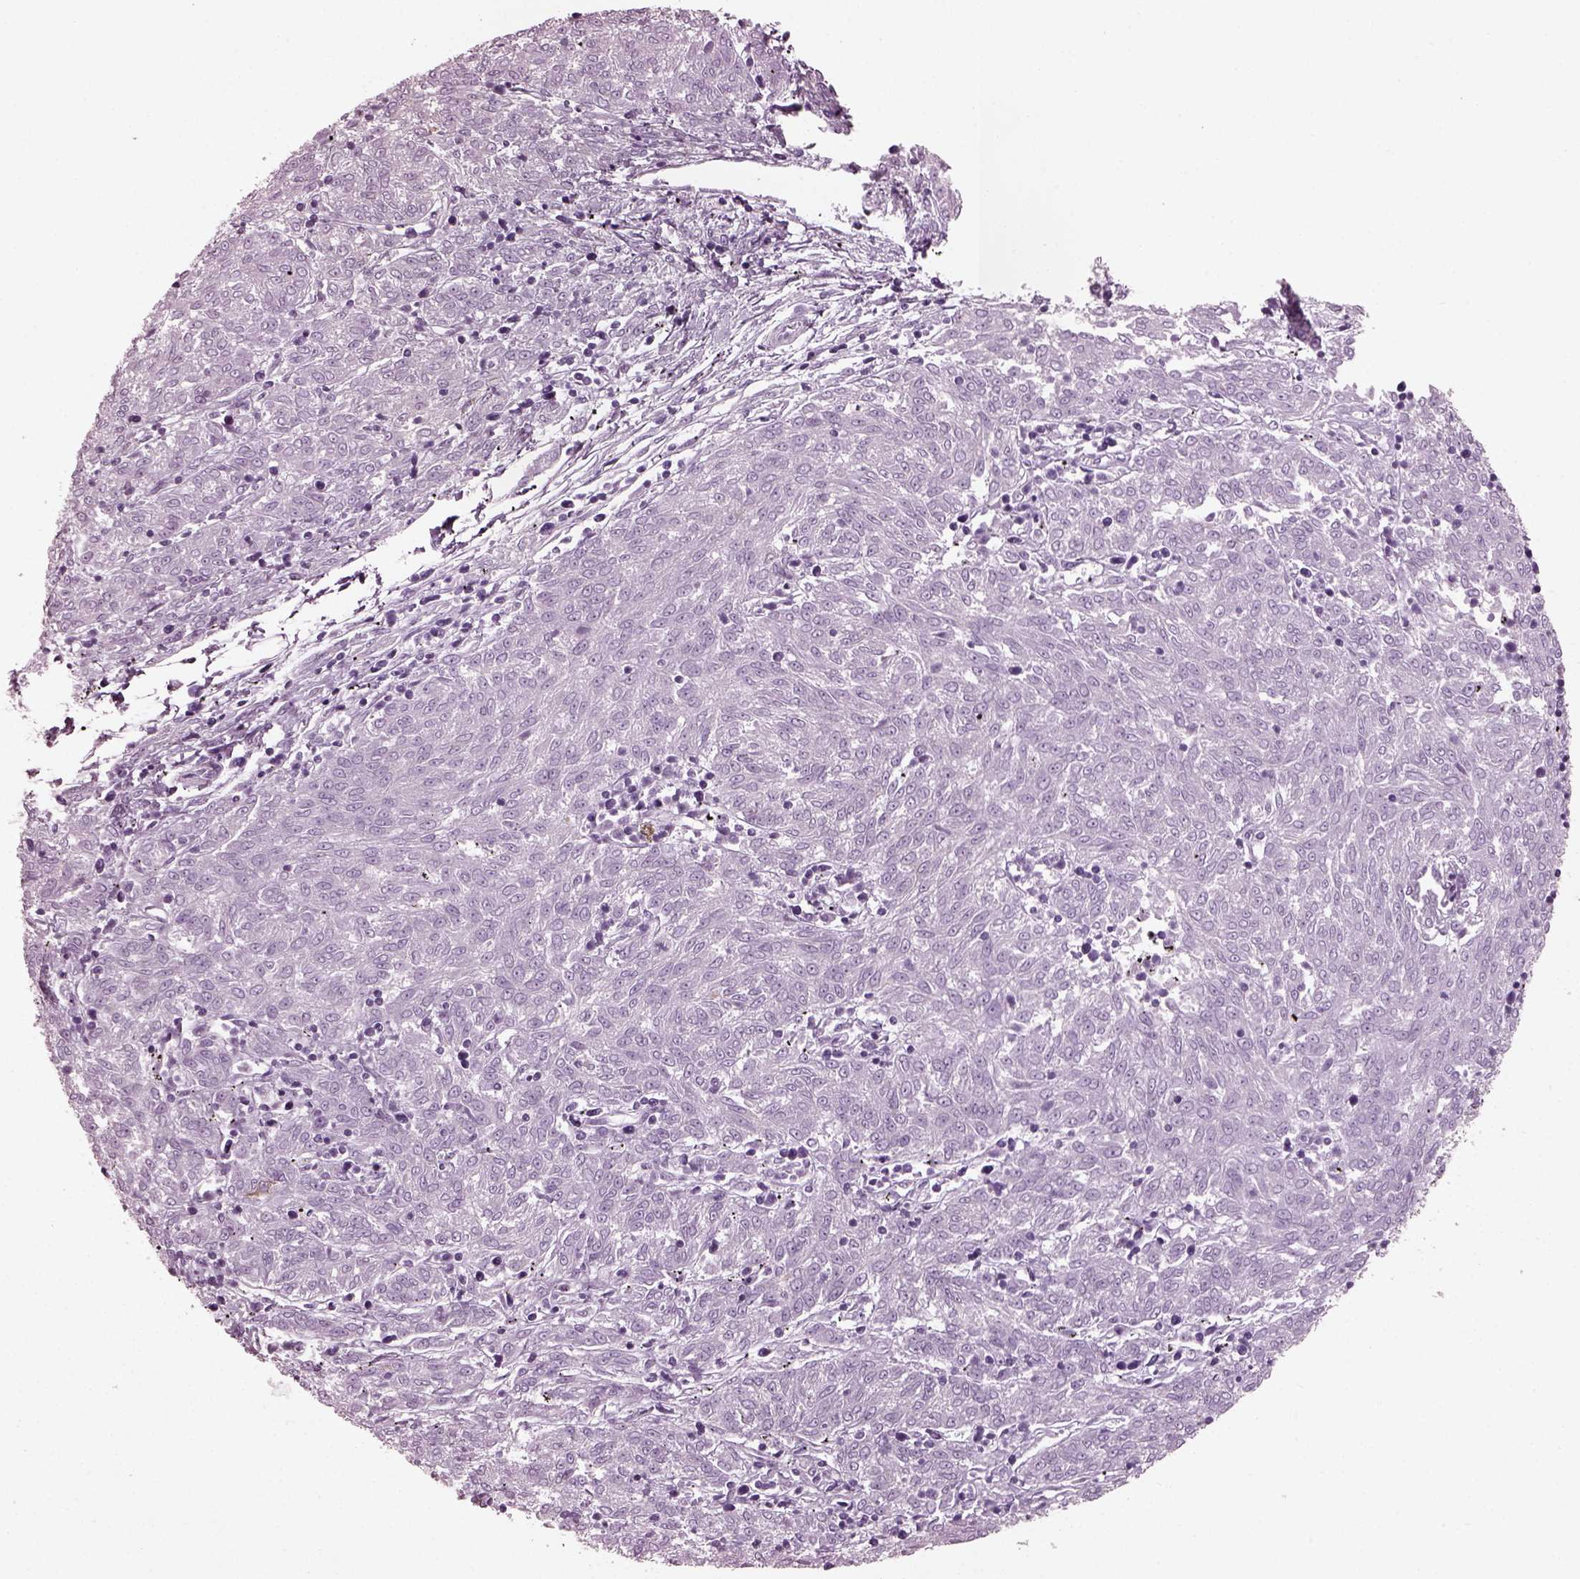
{"staining": {"intensity": "negative", "quantity": "none", "location": "none"}, "tissue": "melanoma", "cell_type": "Tumor cells", "image_type": "cancer", "snomed": [{"axis": "morphology", "description": "Malignant melanoma, NOS"}, {"axis": "topography", "description": "Skin"}], "caption": "Histopathology image shows no significant protein expression in tumor cells of melanoma. Nuclei are stained in blue.", "gene": "PDC", "patient": {"sex": "female", "age": 72}}